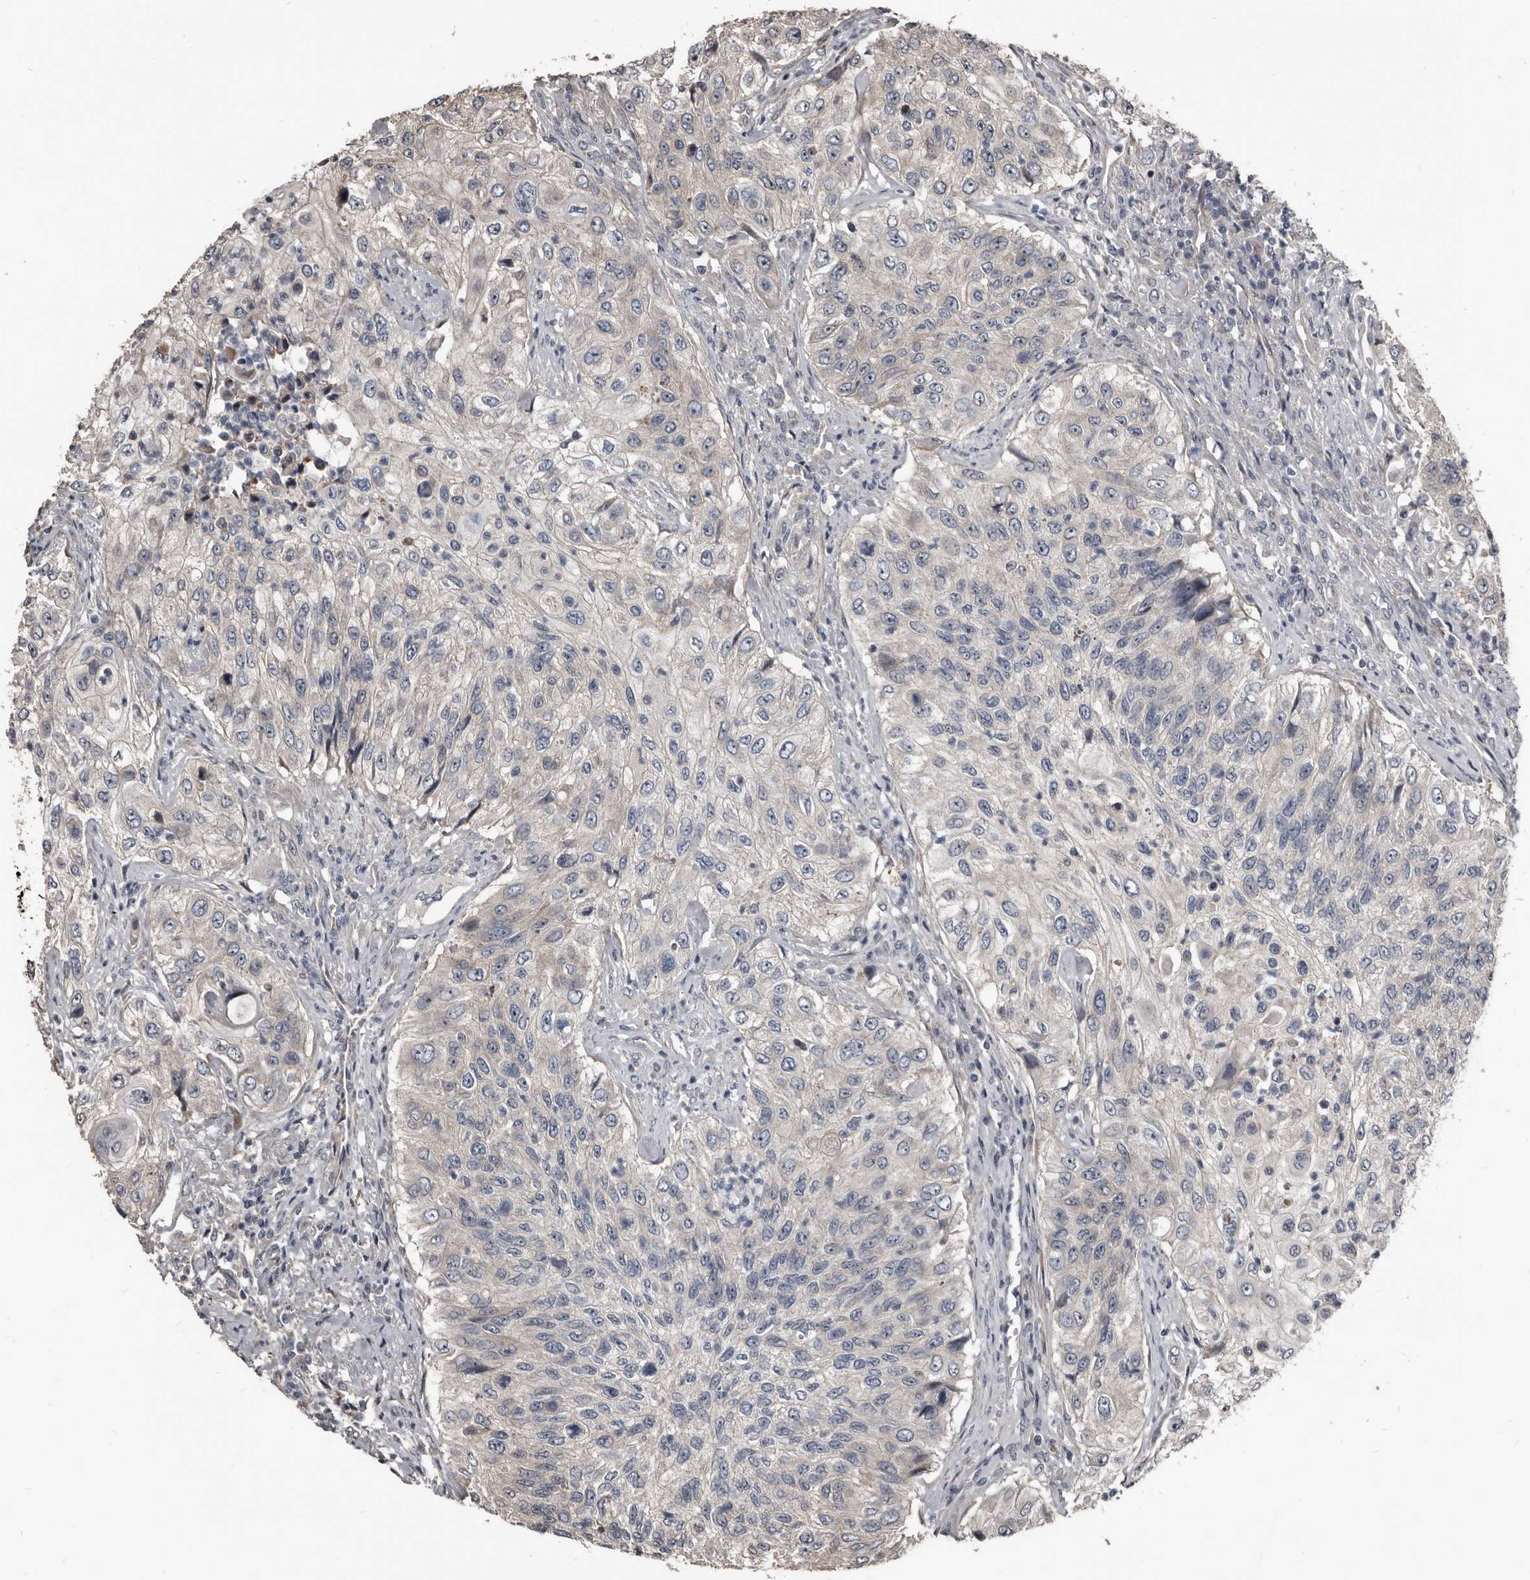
{"staining": {"intensity": "negative", "quantity": "none", "location": "none"}, "tissue": "urothelial cancer", "cell_type": "Tumor cells", "image_type": "cancer", "snomed": [{"axis": "morphology", "description": "Urothelial carcinoma, High grade"}, {"axis": "topography", "description": "Urinary bladder"}], "caption": "Tumor cells are negative for protein expression in human urothelial cancer.", "gene": "DHPS", "patient": {"sex": "female", "age": 60}}